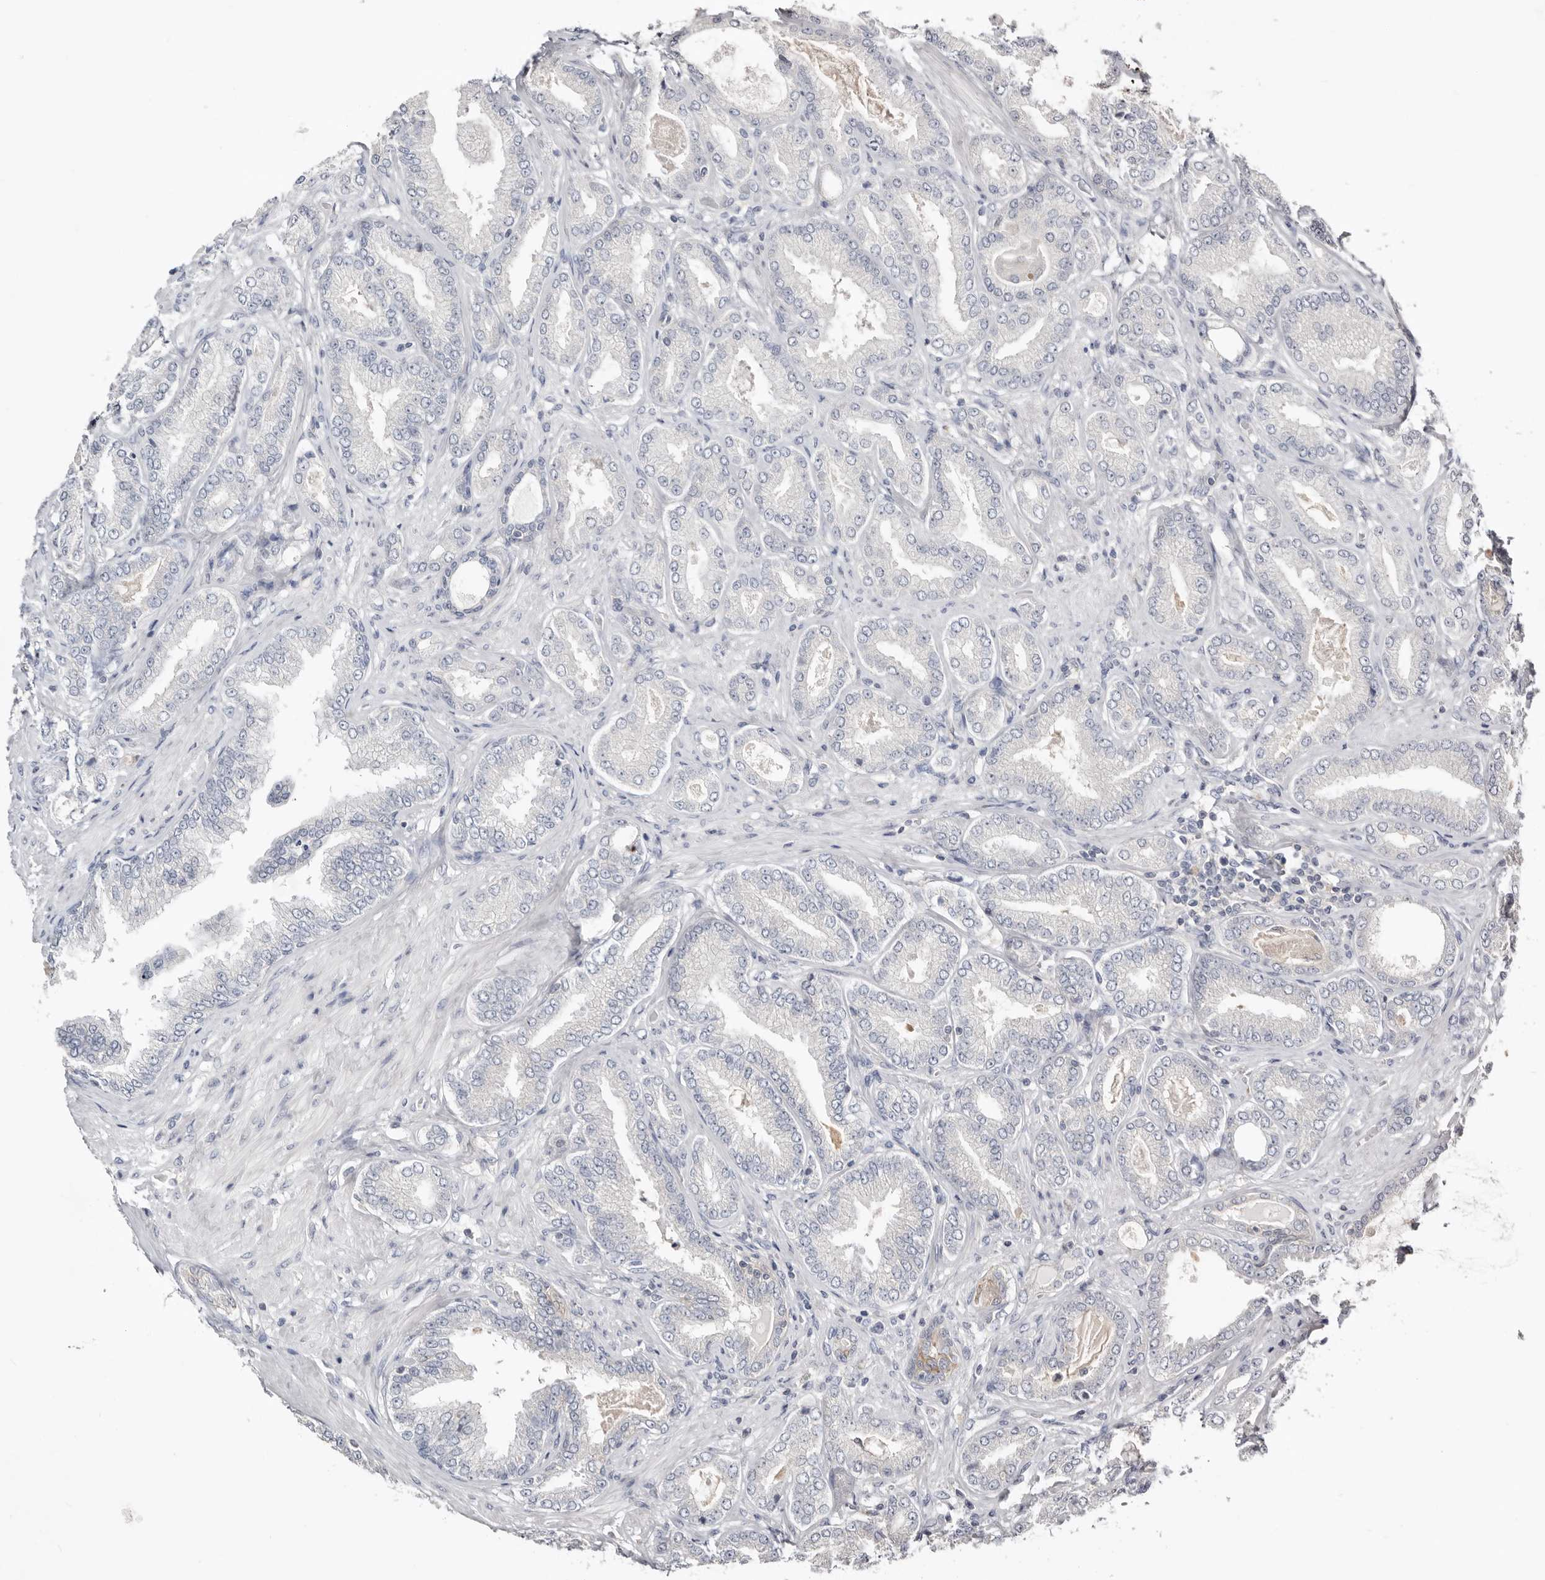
{"staining": {"intensity": "weak", "quantity": "<25%", "location": "cytoplasmic/membranous"}, "tissue": "prostate cancer", "cell_type": "Tumor cells", "image_type": "cancer", "snomed": [{"axis": "morphology", "description": "Adenocarcinoma, Low grade"}, {"axis": "topography", "description": "Prostate"}], "caption": "Immunohistochemical staining of prostate low-grade adenocarcinoma shows no significant staining in tumor cells. The staining was performed using DAB to visualize the protein expression in brown, while the nuclei were stained in blue with hematoxylin (Magnification: 20x).", "gene": "S100A14", "patient": {"sex": "male", "age": 63}}